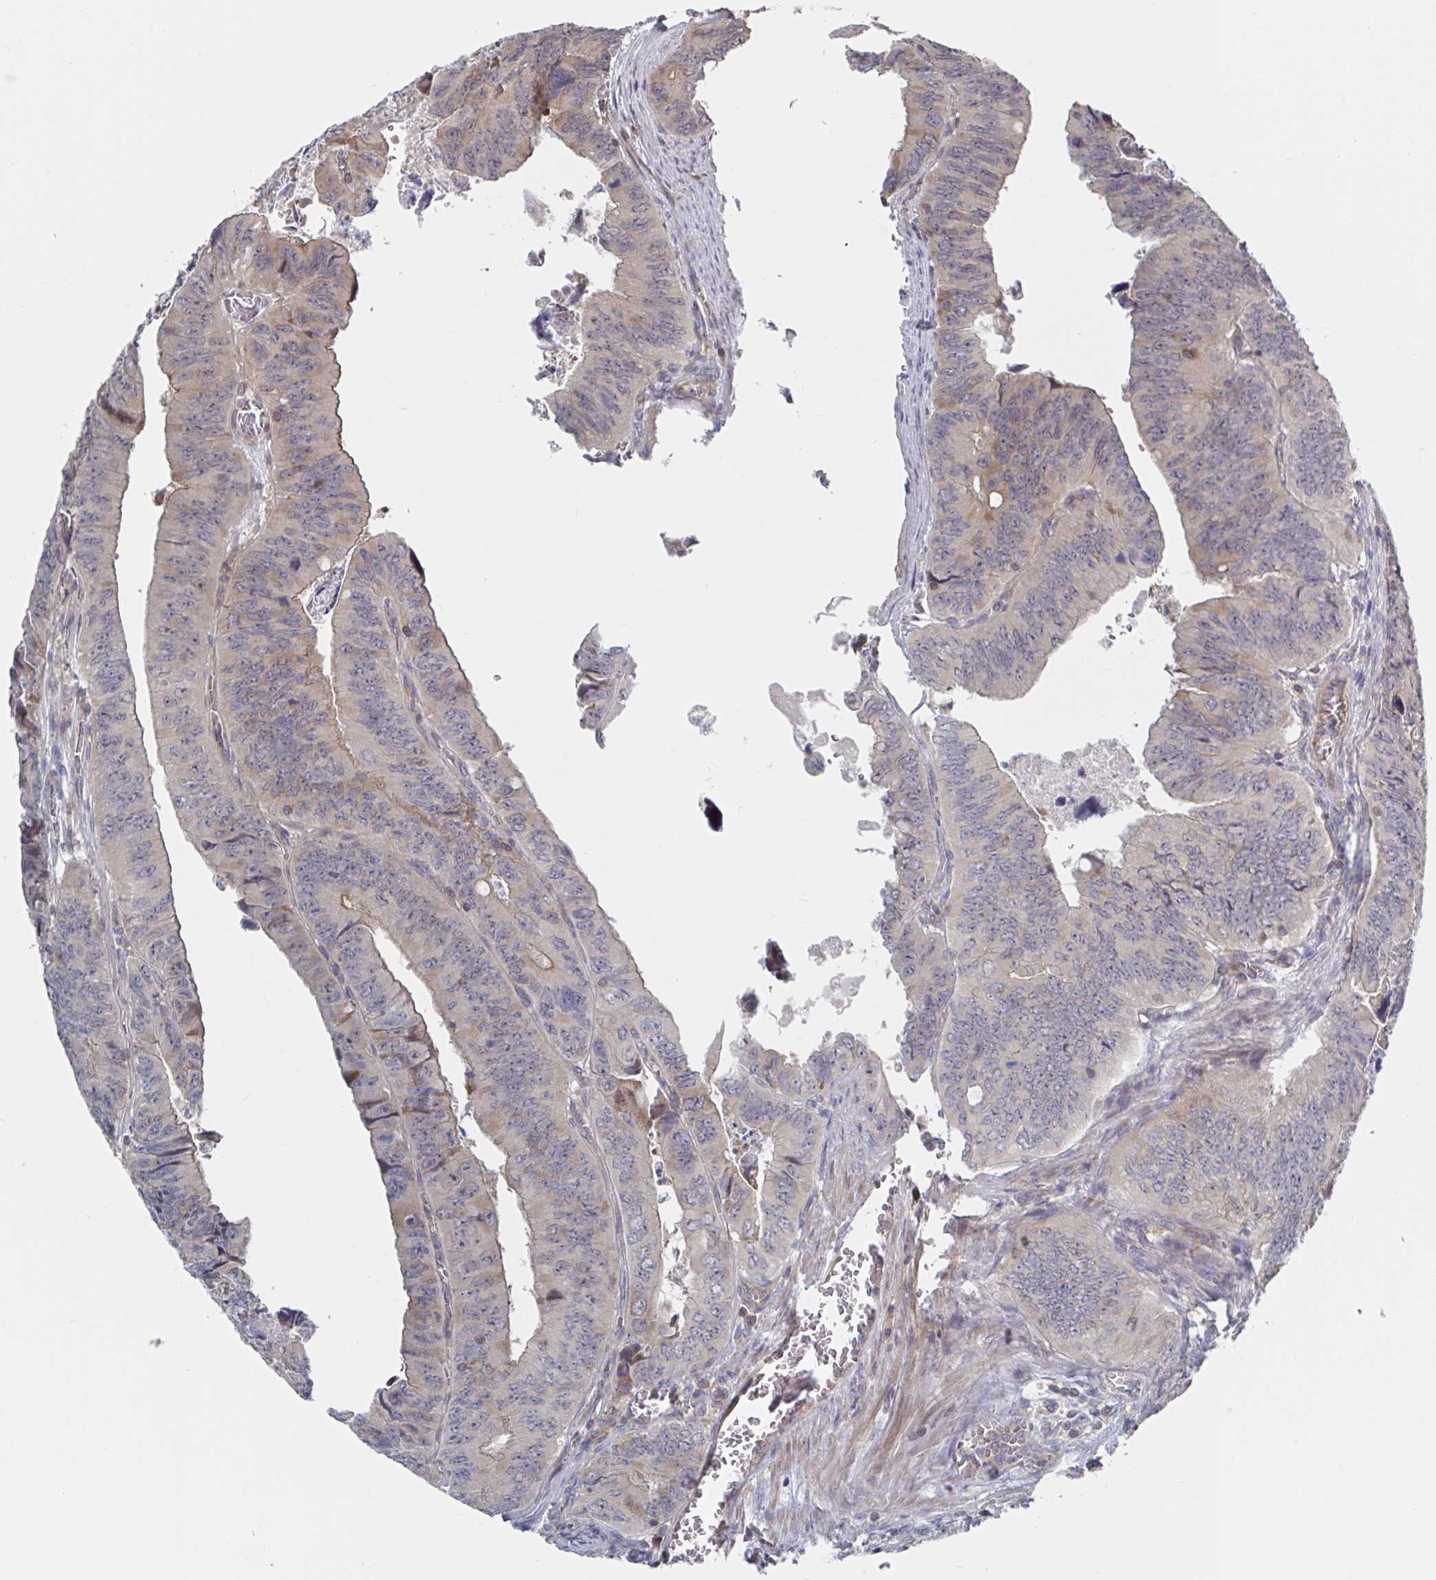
{"staining": {"intensity": "weak", "quantity": "25%-75%", "location": "cytoplasmic/membranous"}, "tissue": "colorectal cancer", "cell_type": "Tumor cells", "image_type": "cancer", "snomed": [{"axis": "morphology", "description": "Adenocarcinoma, NOS"}, {"axis": "topography", "description": "Colon"}], "caption": "Weak cytoplasmic/membranous protein staining is appreciated in about 25%-75% of tumor cells in colorectal cancer. (Brightfield microscopy of DAB IHC at high magnification).", "gene": "DHRS12", "patient": {"sex": "female", "age": 84}}